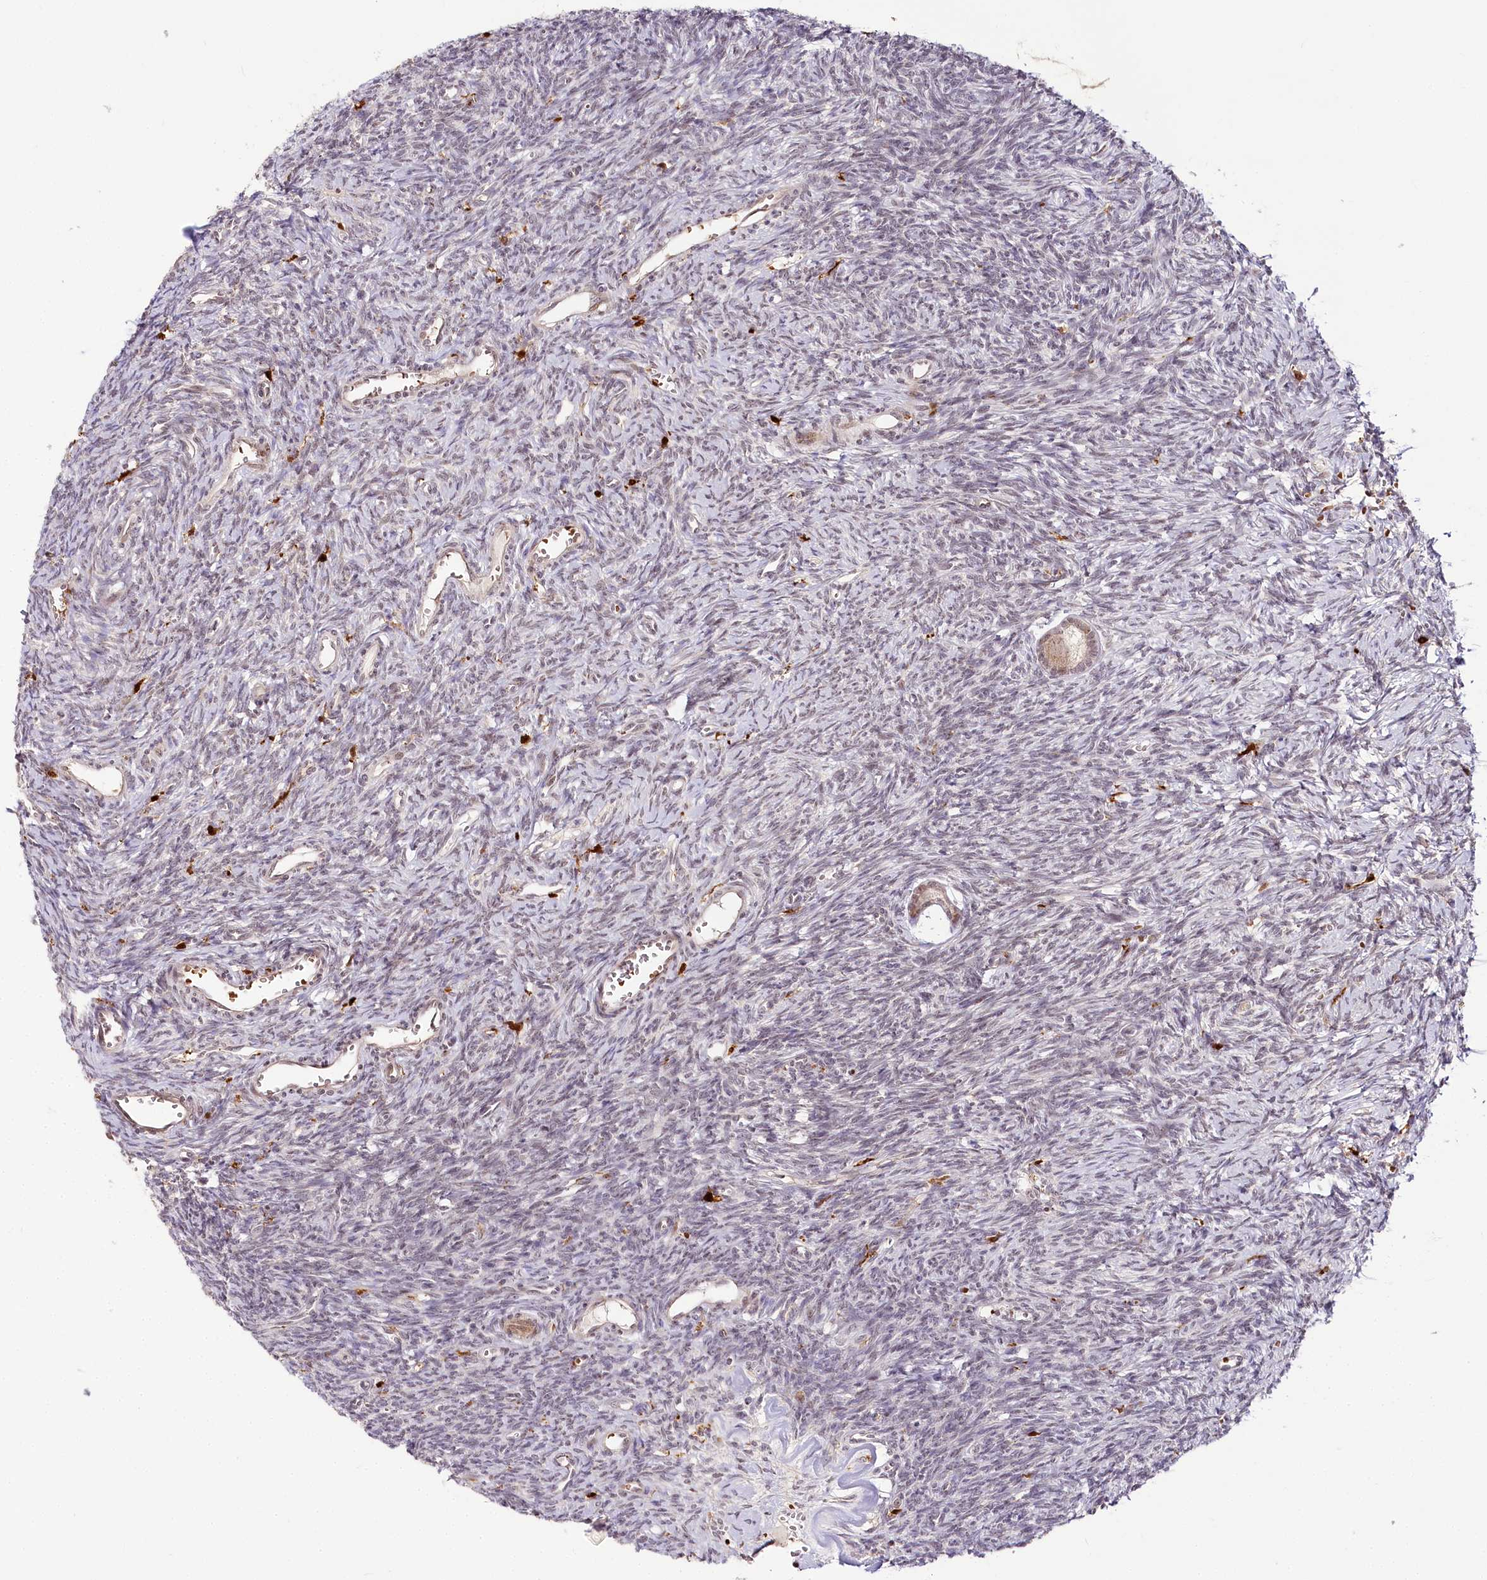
{"staining": {"intensity": "weak", "quantity": ">75%", "location": "cytoplasmic/membranous"}, "tissue": "ovary", "cell_type": "Follicle cells", "image_type": "normal", "snomed": [{"axis": "morphology", "description": "Normal tissue, NOS"}, {"axis": "topography", "description": "Ovary"}], "caption": "Normal ovary shows weak cytoplasmic/membranous staining in about >75% of follicle cells The protein of interest is shown in brown color, while the nuclei are stained blue..", "gene": "WDR36", "patient": {"sex": "female", "age": 39}}